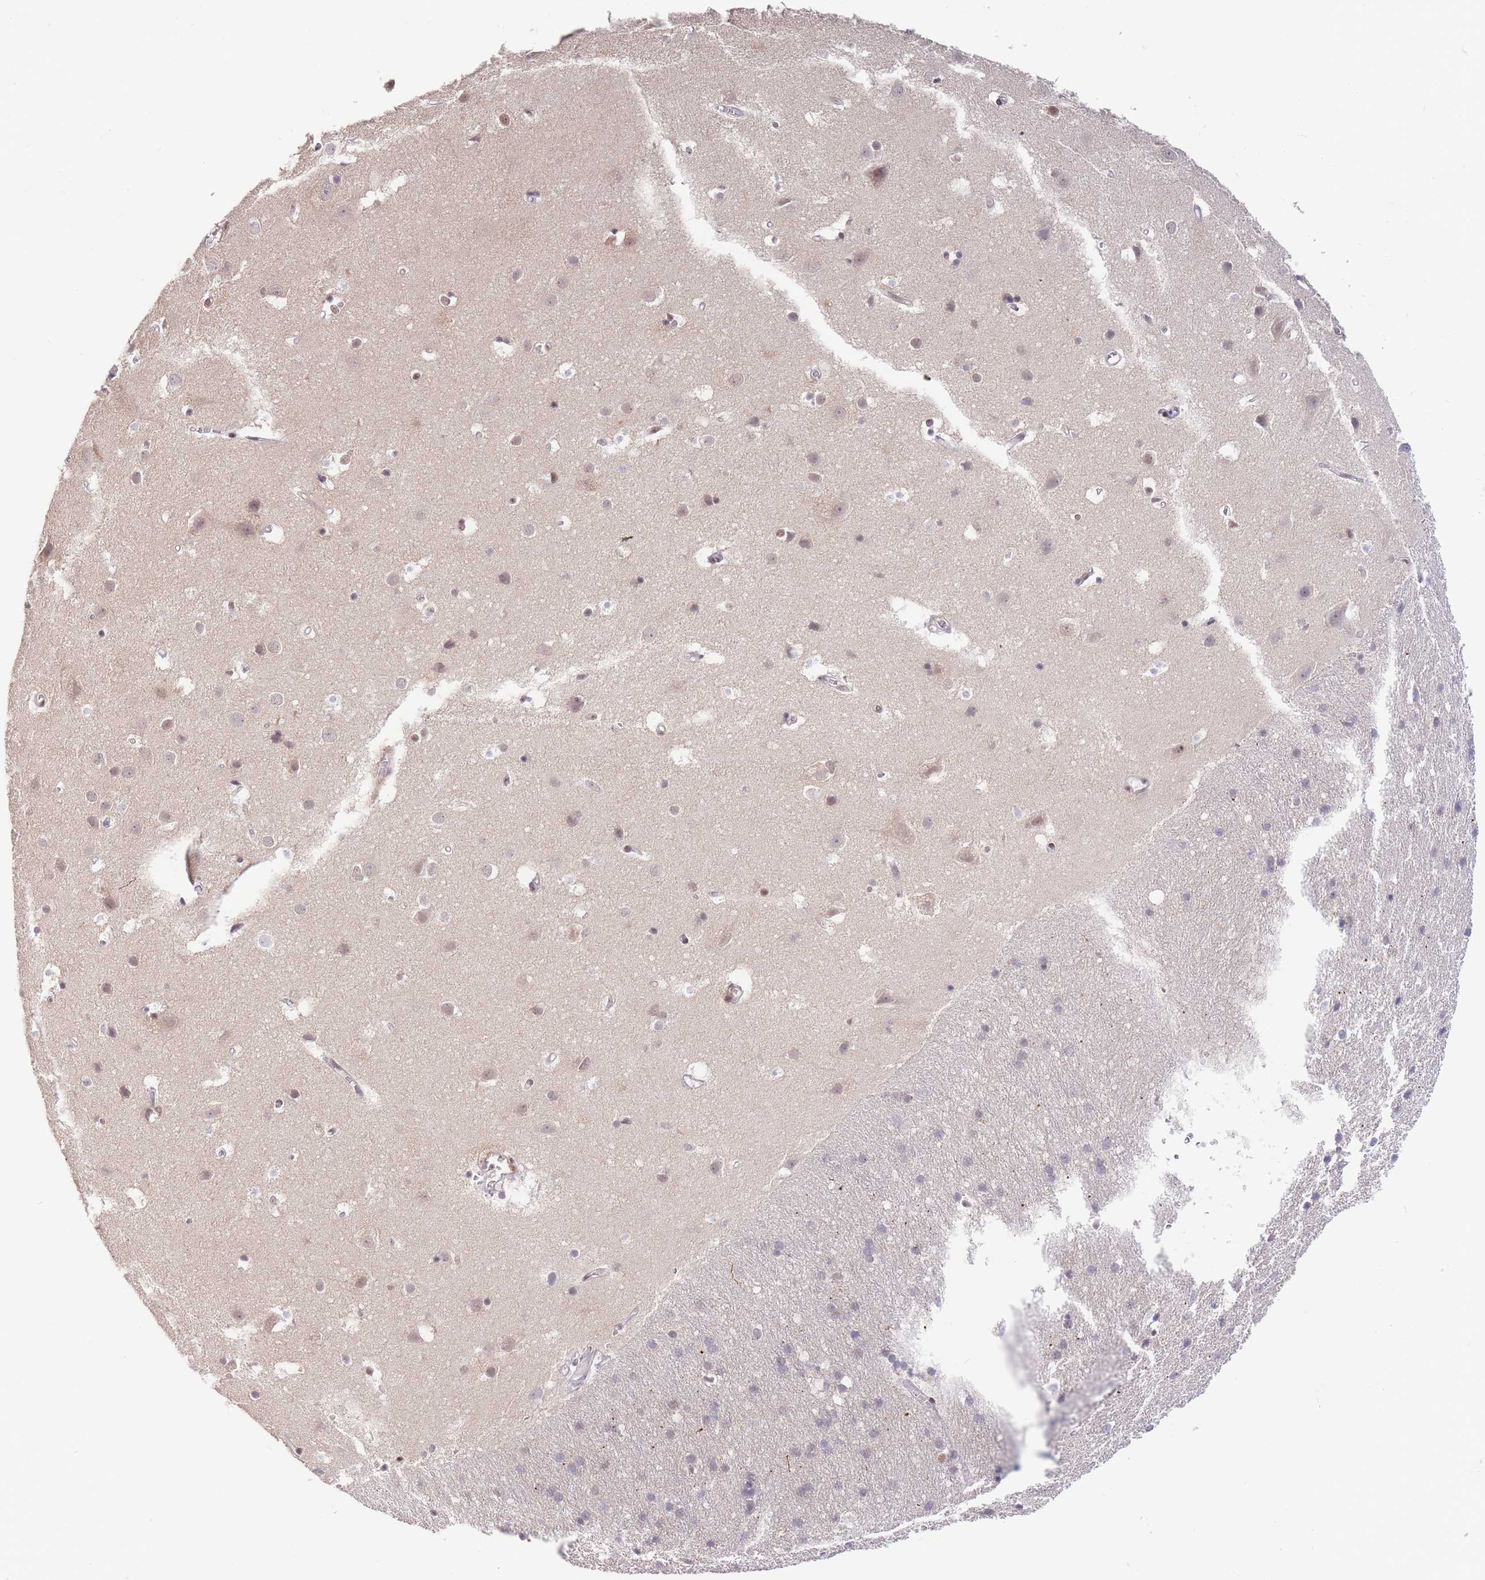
{"staining": {"intensity": "negative", "quantity": "none", "location": "none"}, "tissue": "cerebral cortex", "cell_type": "Endothelial cells", "image_type": "normal", "snomed": [{"axis": "morphology", "description": "Normal tissue, NOS"}, {"axis": "topography", "description": "Cerebral cortex"}], "caption": "The immunohistochemistry (IHC) photomicrograph has no significant positivity in endothelial cells of cerebral cortex.", "gene": "SMAD9", "patient": {"sex": "male", "age": 54}}